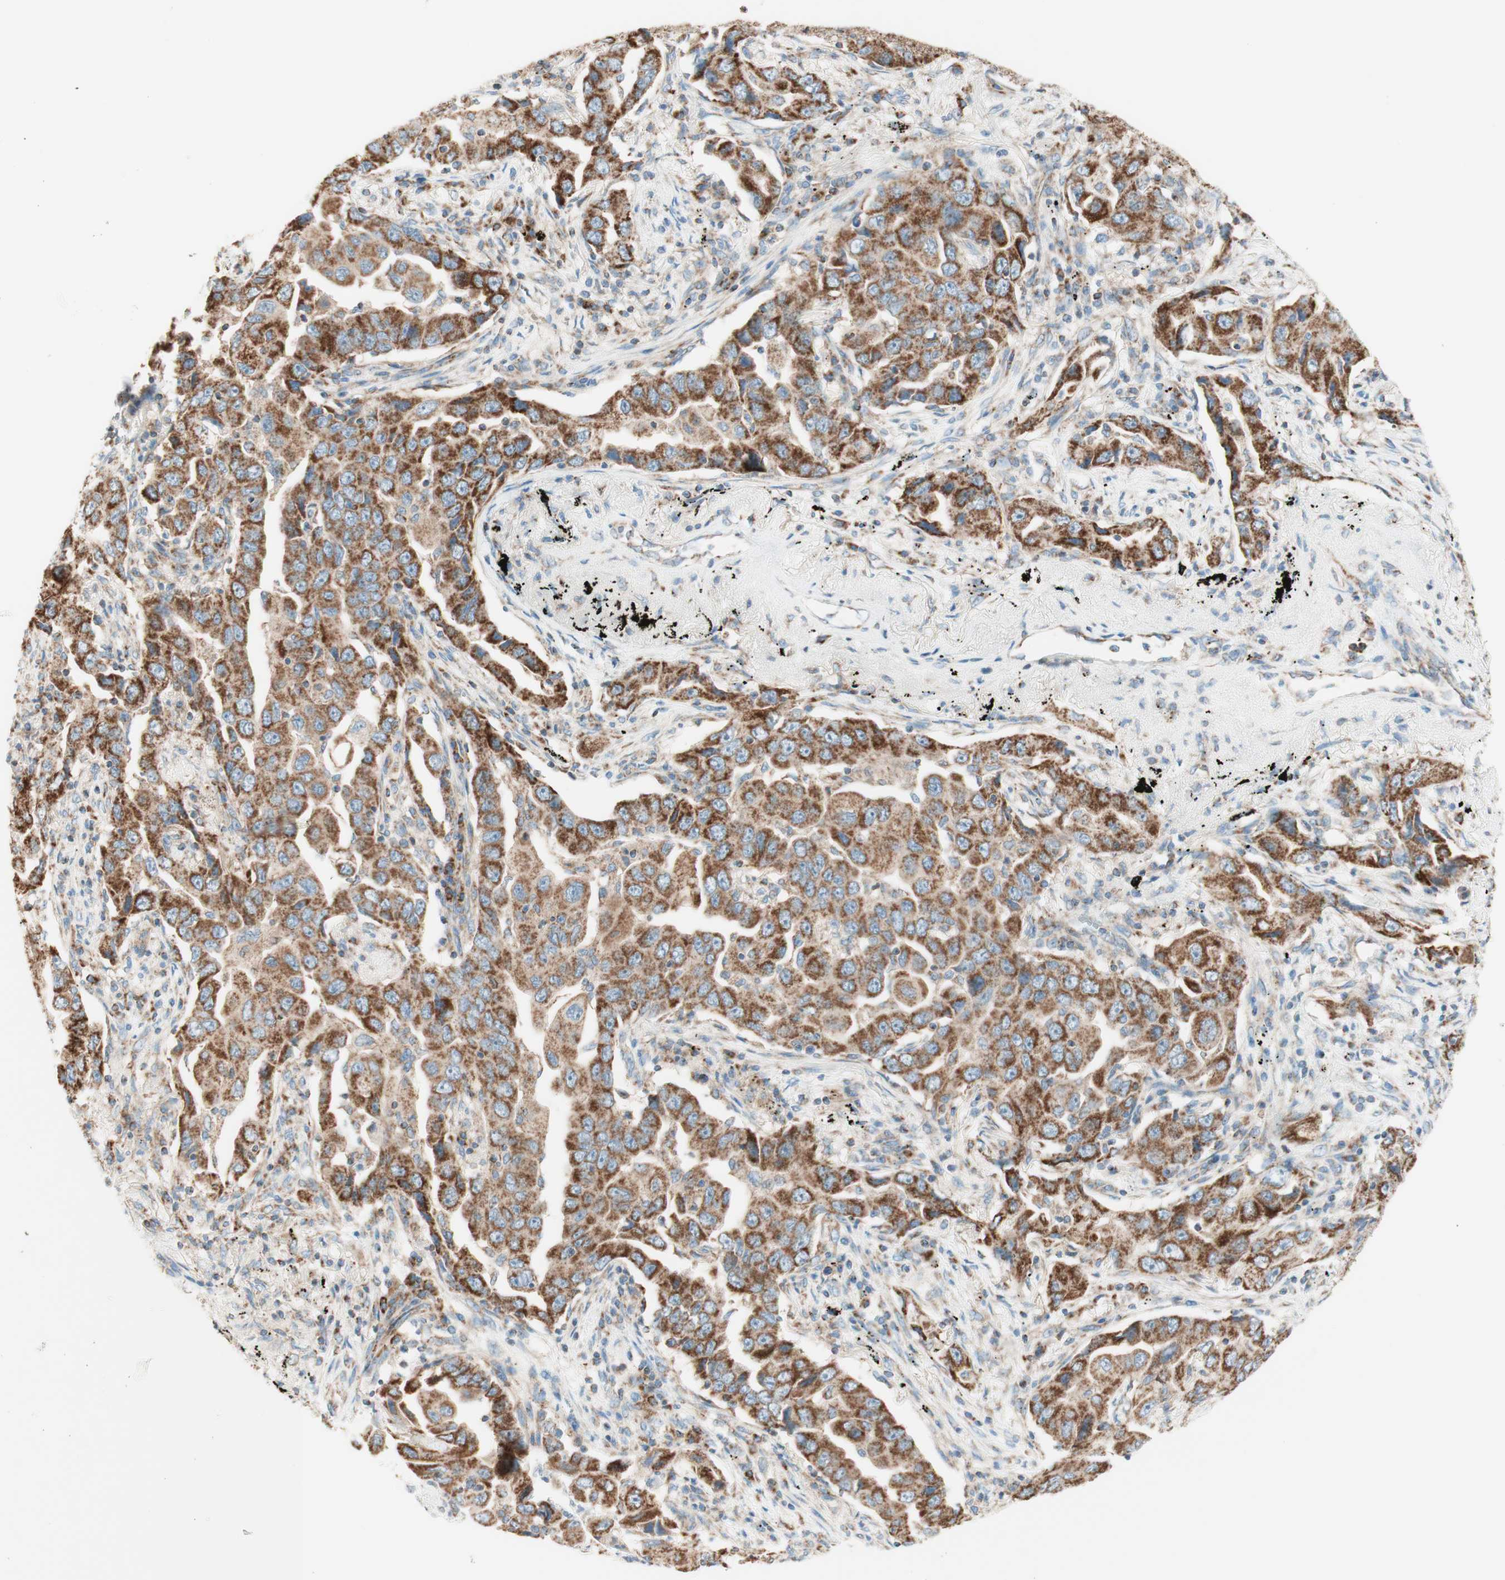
{"staining": {"intensity": "strong", "quantity": ">75%", "location": "cytoplasmic/membranous"}, "tissue": "lung cancer", "cell_type": "Tumor cells", "image_type": "cancer", "snomed": [{"axis": "morphology", "description": "Adenocarcinoma, NOS"}, {"axis": "topography", "description": "Lung"}], "caption": "Immunohistochemistry micrograph of lung adenocarcinoma stained for a protein (brown), which displays high levels of strong cytoplasmic/membranous positivity in about >75% of tumor cells.", "gene": "TOMM20", "patient": {"sex": "female", "age": 65}}